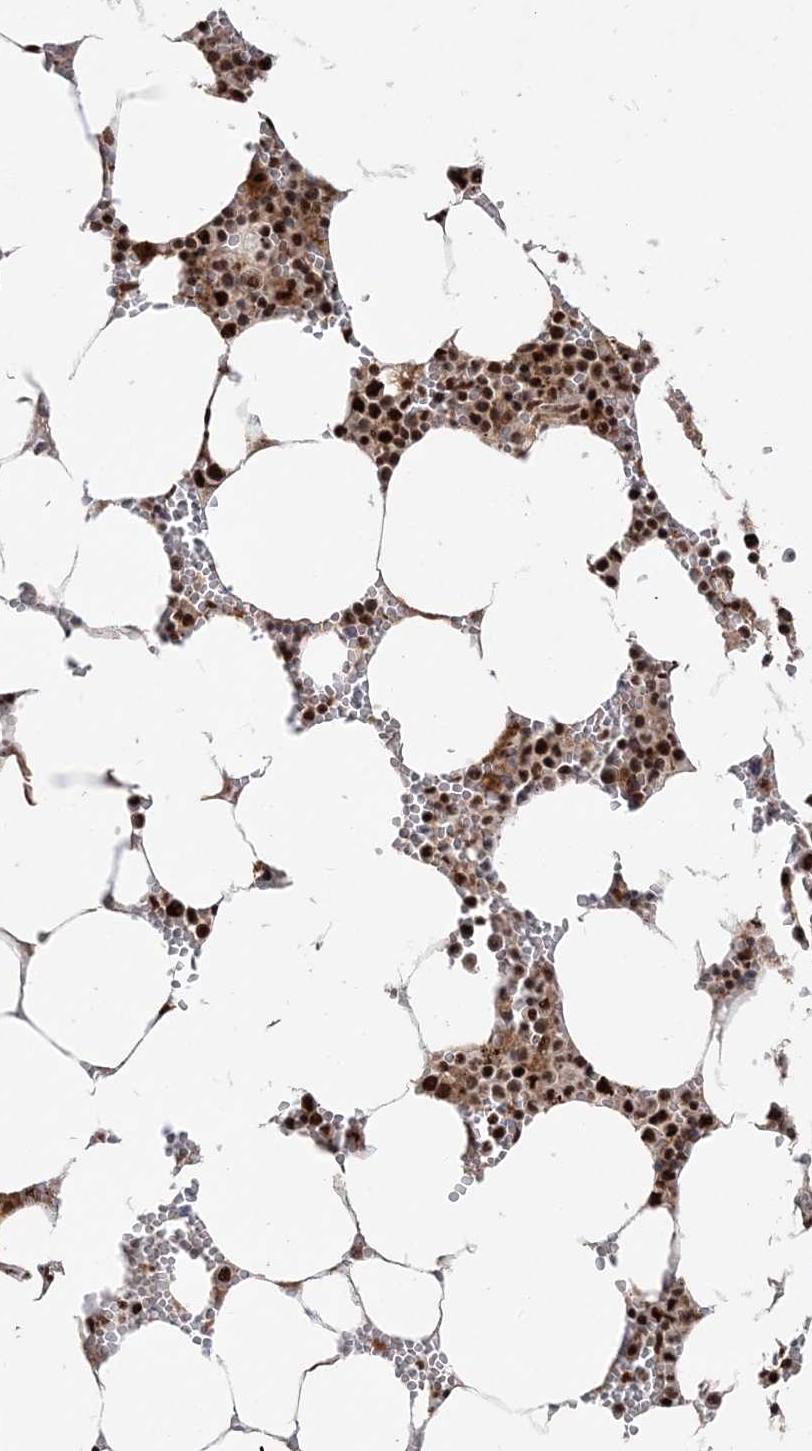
{"staining": {"intensity": "strong", "quantity": ">75%", "location": "nuclear"}, "tissue": "bone marrow", "cell_type": "Hematopoietic cells", "image_type": "normal", "snomed": [{"axis": "morphology", "description": "Normal tissue, NOS"}, {"axis": "topography", "description": "Bone marrow"}], "caption": "Immunohistochemistry of benign human bone marrow displays high levels of strong nuclear positivity in about >75% of hematopoietic cells.", "gene": "RBM17", "patient": {"sex": "male", "age": 70}}